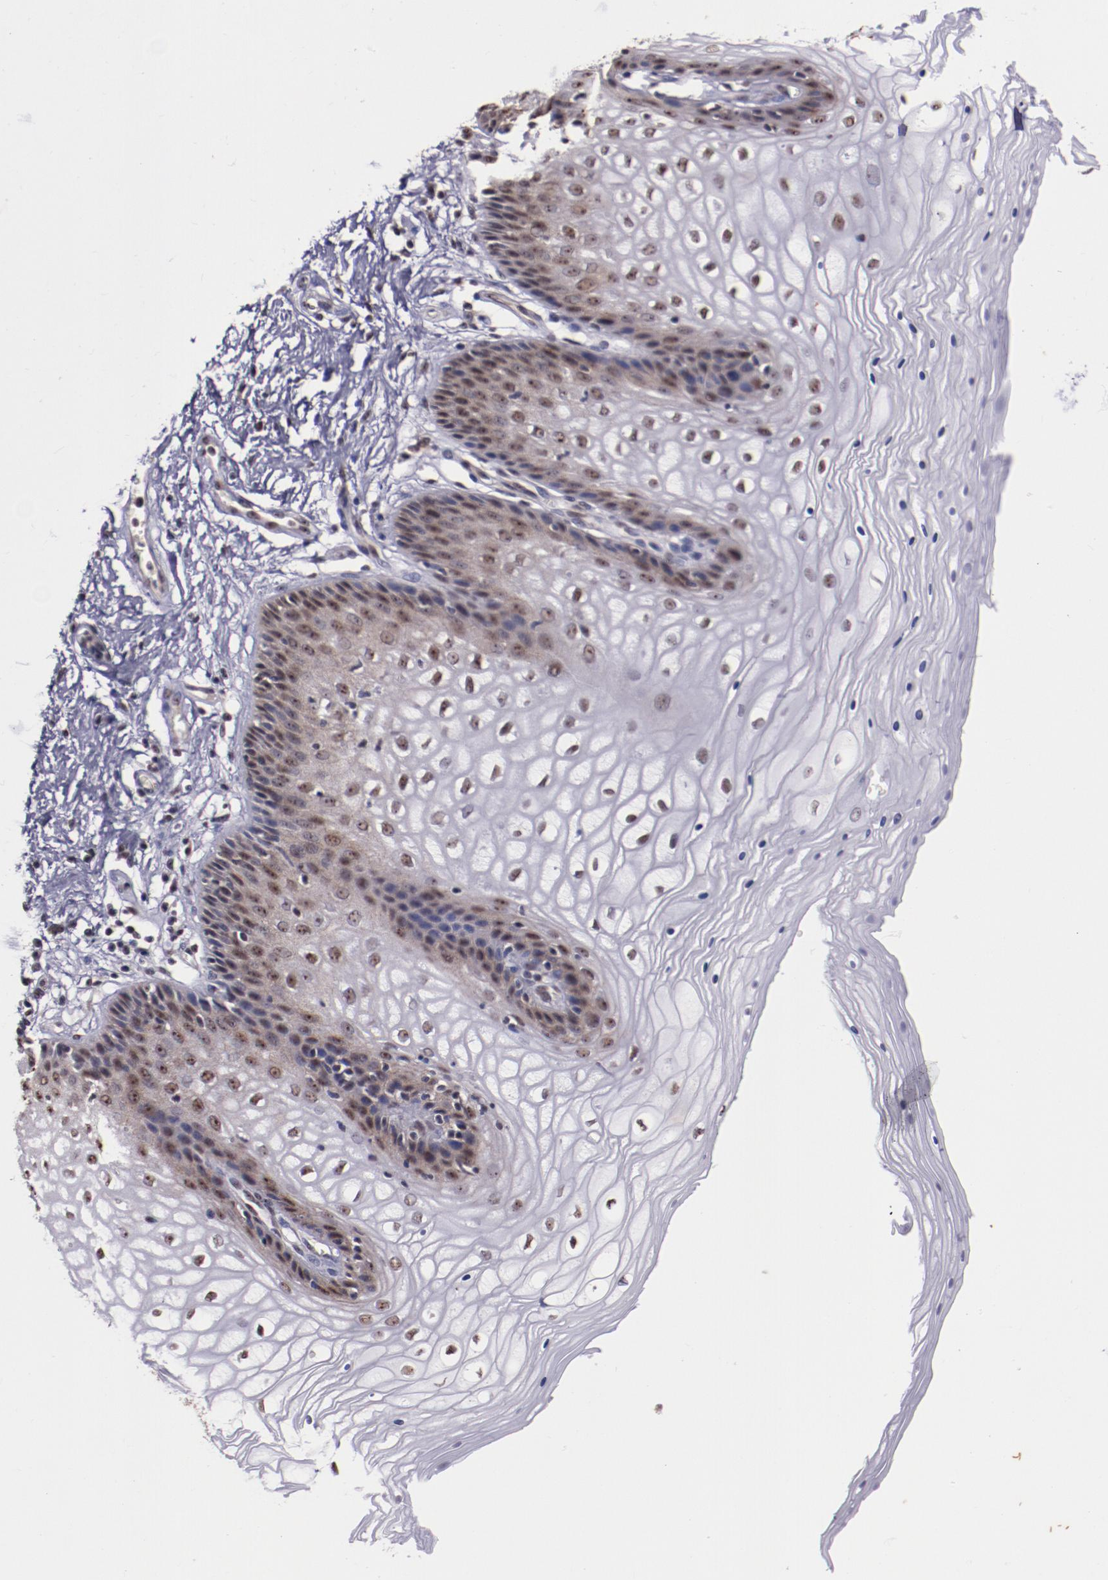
{"staining": {"intensity": "moderate", "quantity": "25%-75%", "location": "cytoplasmic/membranous,nuclear"}, "tissue": "vagina", "cell_type": "Squamous epithelial cells", "image_type": "normal", "snomed": [{"axis": "morphology", "description": "Normal tissue, NOS"}, {"axis": "topography", "description": "Vagina"}], "caption": "Human vagina stained with a brown dye demonstrates moderate cytoplasmic/membranous,nuclear positive expression in approximately 25%-75% of squamous epithelial cells.", "gene": "CECR2", "patient": {"sex": "female", "age": 34}}